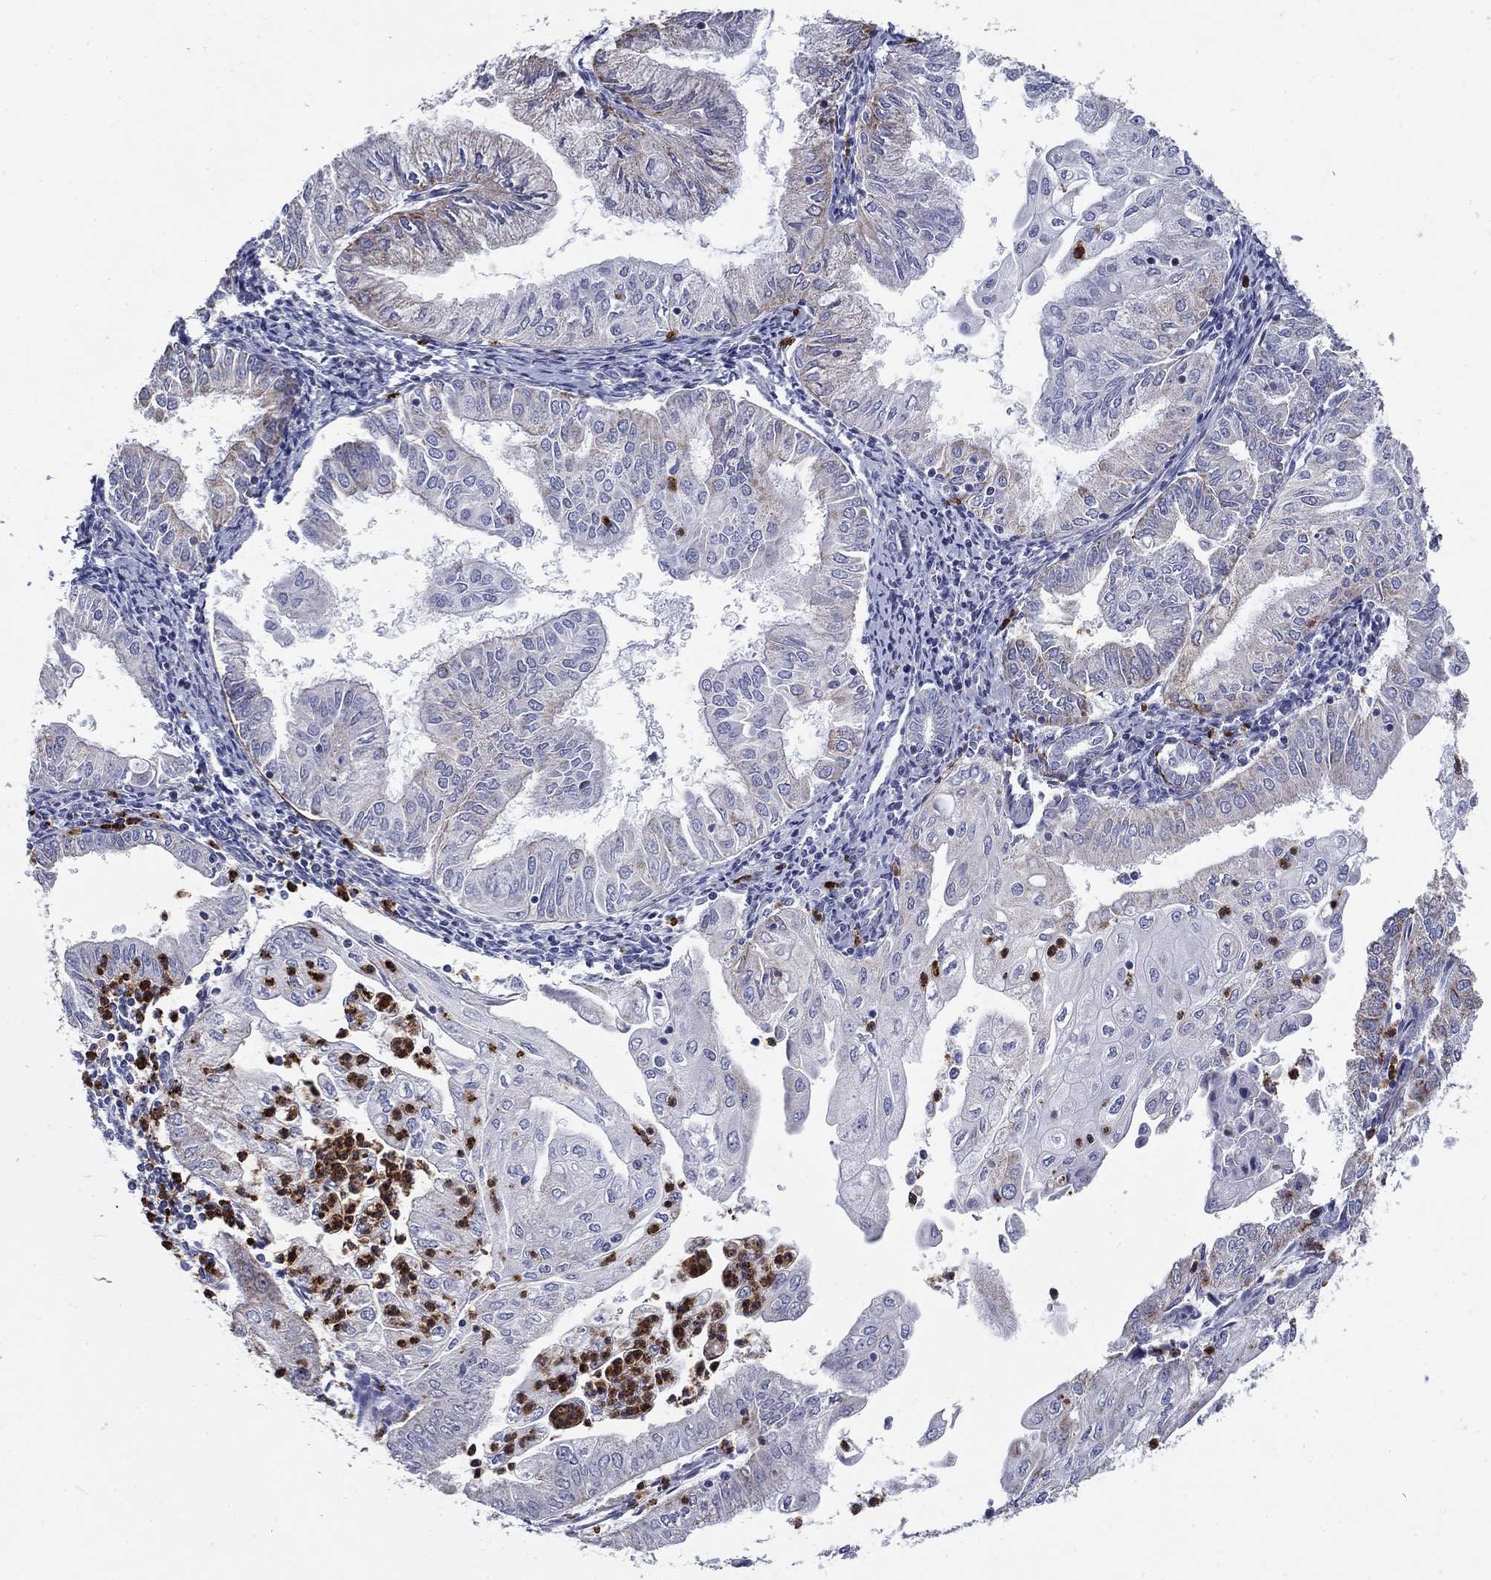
{"staining": {"intensity": "weak", "quantity": "<25%", "location": "cytoplasmic/membranous"}, "tissue": "endometrial cancer", "cell_type": "Tumor cells", "image_type": "cancer", "snomed": [{"axis": "morphology", "description": "Adenocarcinoma, NOS"}, {"axis": "topography", "description": "Endometrium"}], "caption": "There is no significant positivity in tumor cells of endometrial cancer (adenocarcinoma).", "gene": "NDUFA4L2", "patient": {"sex": "female", "age": 56}}